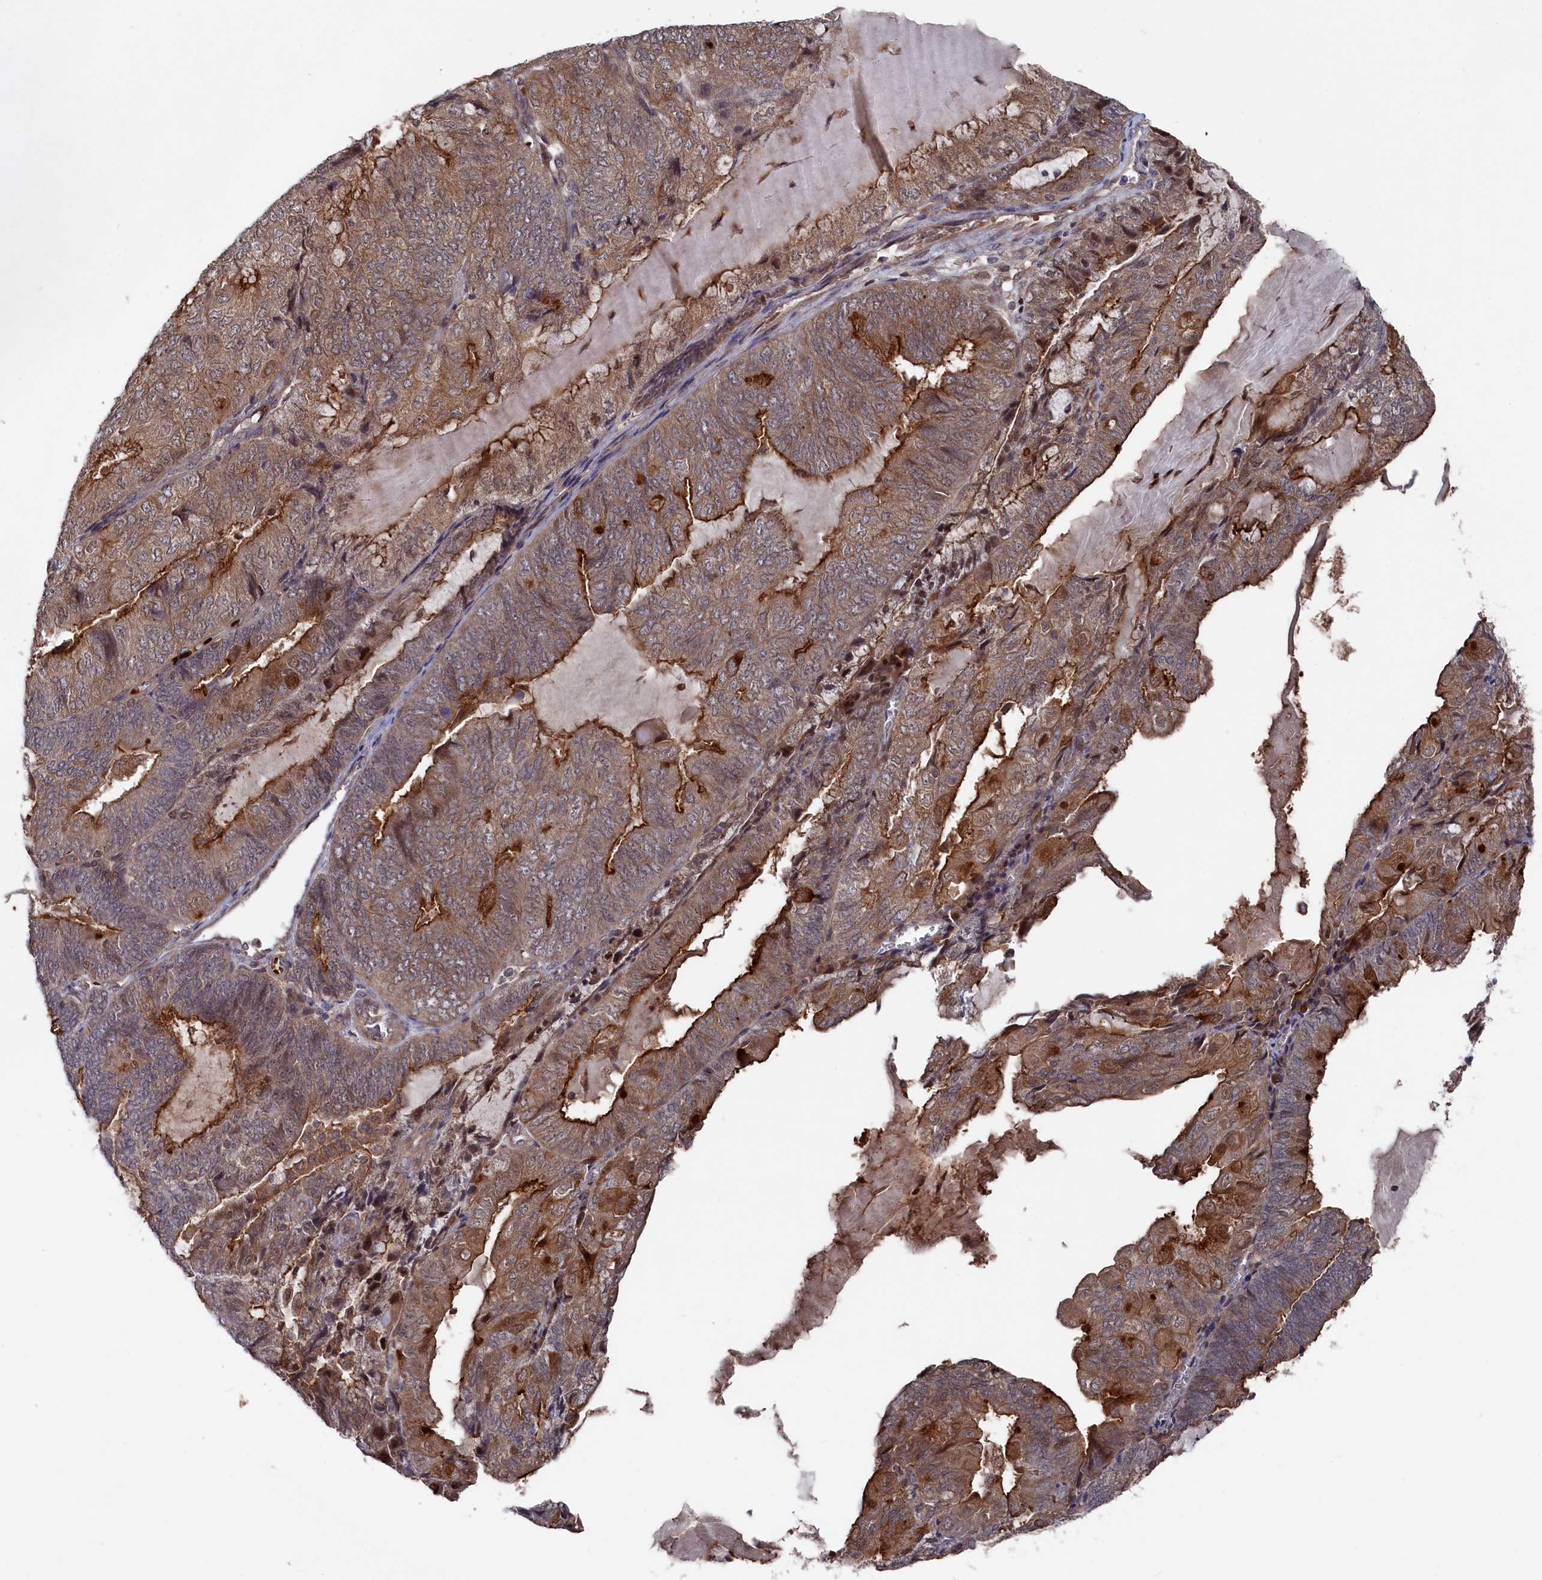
{"staining": {"intensity": "moderate", "quantity": ">75%", "location": "cytoplasmic/membranous"}, "tissue": "endometrial cancer", "cell_type": "Tumor cells", "image_type": "cancer", "snomed": [{"axis": "morphology", "description": "Adenocarcinoma, NOS"}, {"axis": "topography", "description": "Endometrium"}], "caption": "Immunohistochemical staining of human adenocarcinoma (endometrial) demonstrates medium levels of moderate cytoplasmic/membranous protein positivity in approximately >75% of tumor cells. (Stains: DAB (3,3'-diaminobenzidine) in brown, nuclei in blue, Microscopy: brightfield microscopy at high magnification).", "gene": "TMC5", "patient": {"sex": "female", "age": 81}}